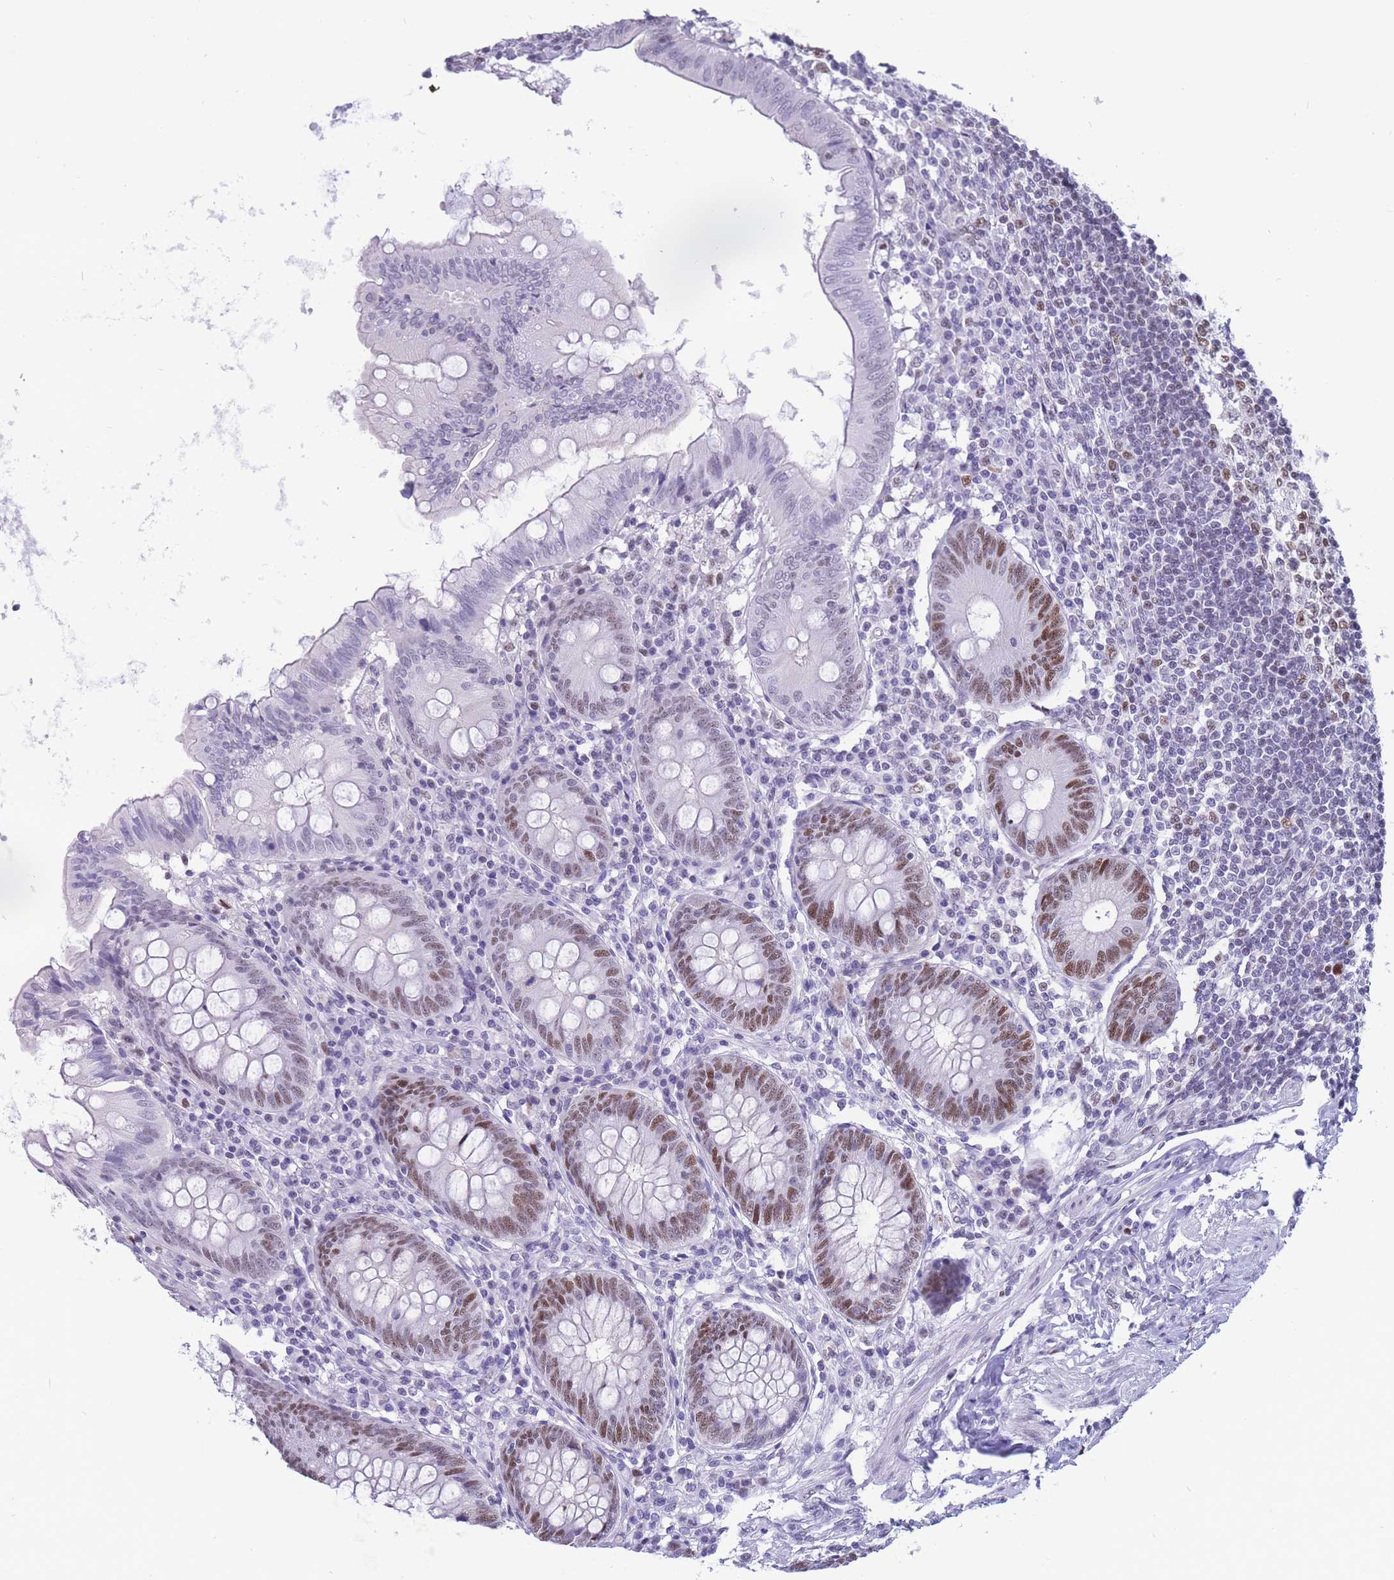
{"staining": {"intensity": "moderate", "quantity": "25%-75%", "location": "nuclear"}, "tissue": "appendix", "cell_type": "Glandular cells", "image_type": "normal", "snomed": [{"axis": "morphology", "description": "Normal tissue, NOS"}, {"axis": "topography", "description": "Appendix"}], "caption": "Appendix stained with a brown dye demonstrates moderate nuclear positive staining in about 25%-75% of glandular cells.", "gene": "NASP", "patient": {"sex": "female", "age": 54}}